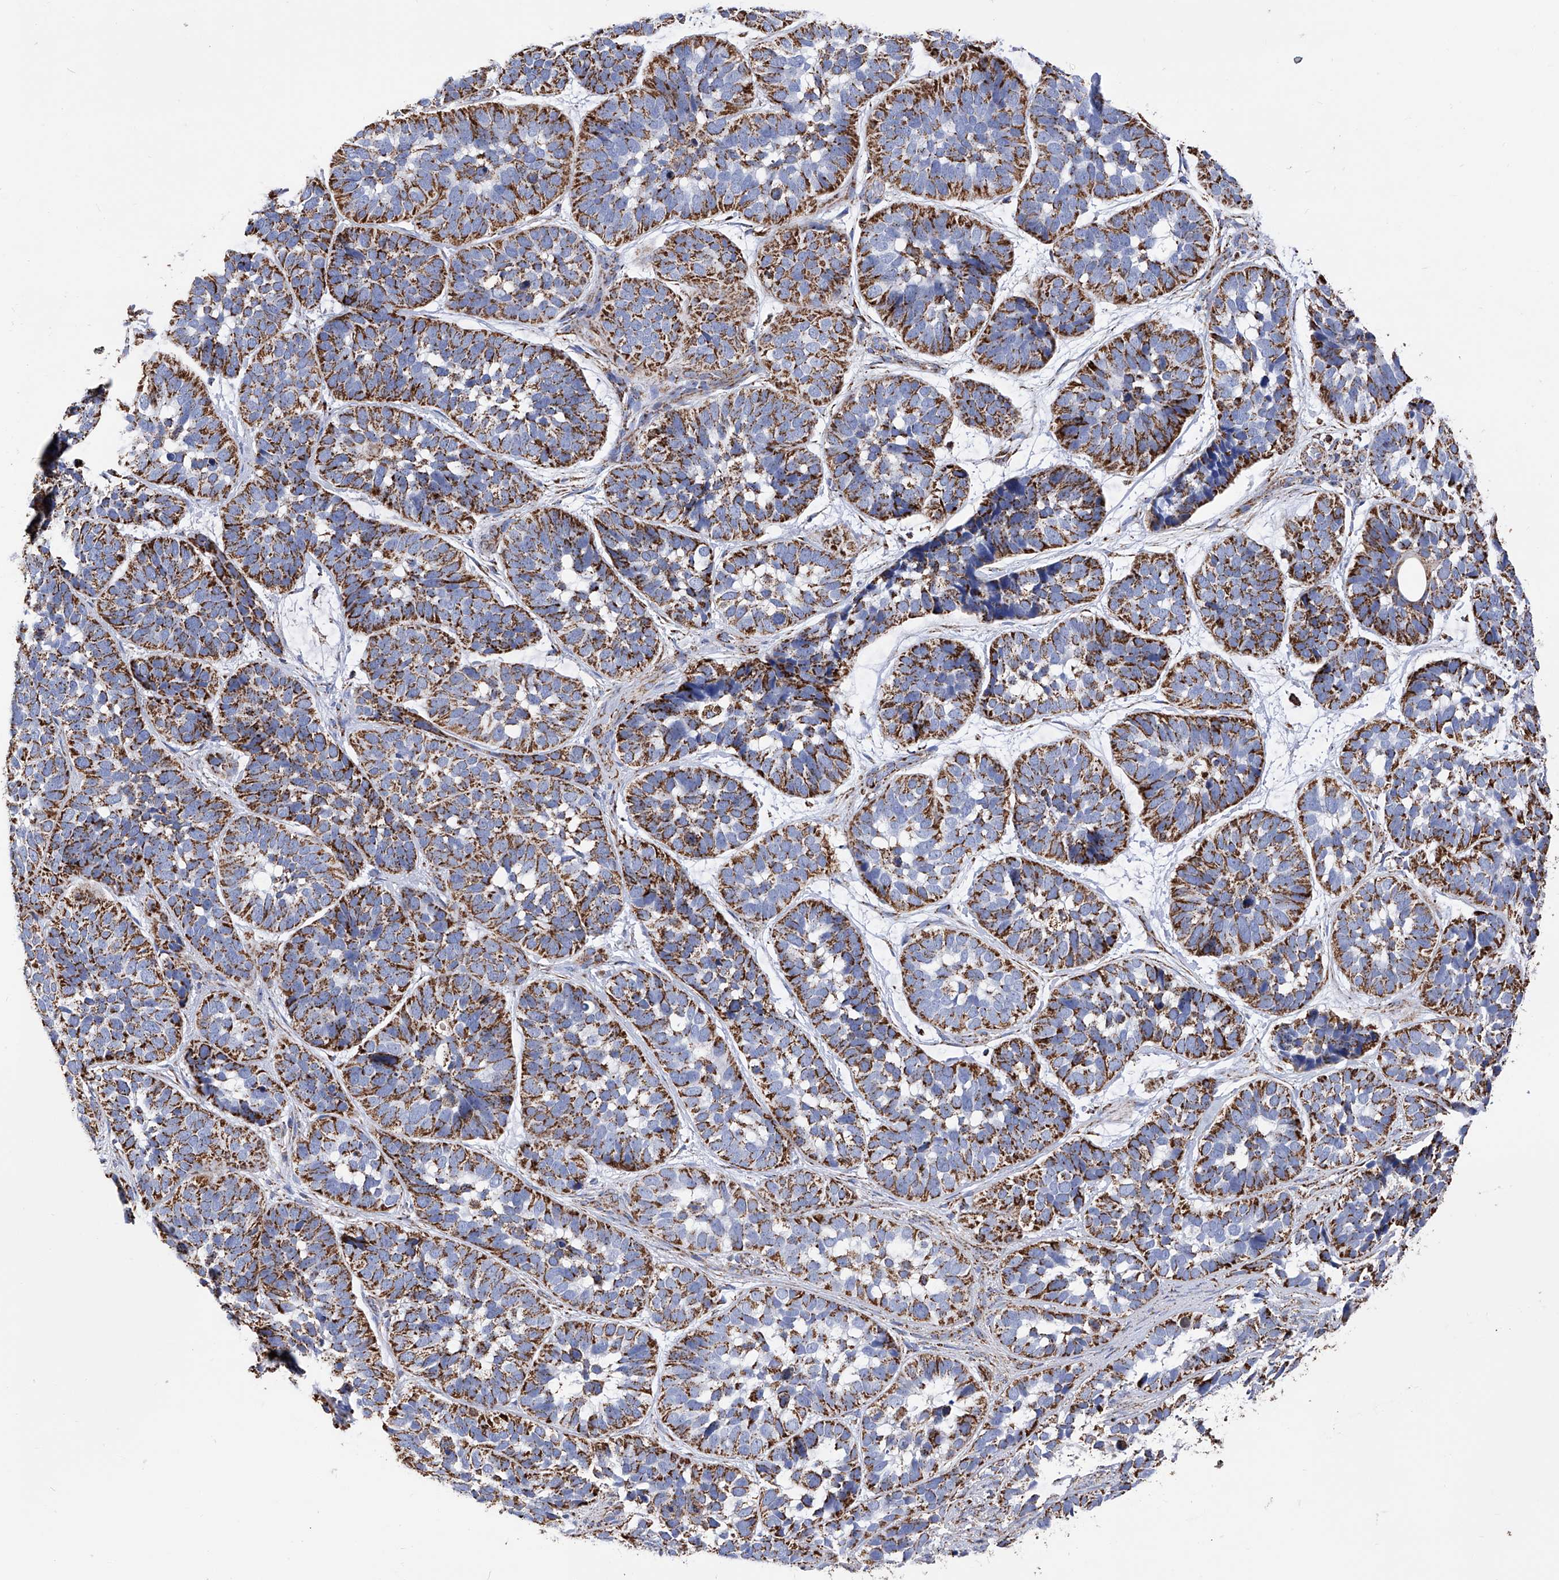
{"staining": {"intensity": "strong", "quantity": ">75%", "location": "cytoplasmic/membranous"}, "tissue": "skin cancer", "cell_type": "Tumor cells", "image_type": "cancer", "snomed": [{"axis": "morphology", "description": "Basal cell carcinoma"}, {"axis": "topography", "description": "Skin"}], "caption": "This histopathology image displays skin cancer stained with immunohistochemistry to label a protein in brown. The cytoplasmic/membranous of tumor cells show strong positivity for the protein. Nuclei are counter-stained blue.", "gene": "ATP5PF", "patient": {"sex": "male", "age": 62}}